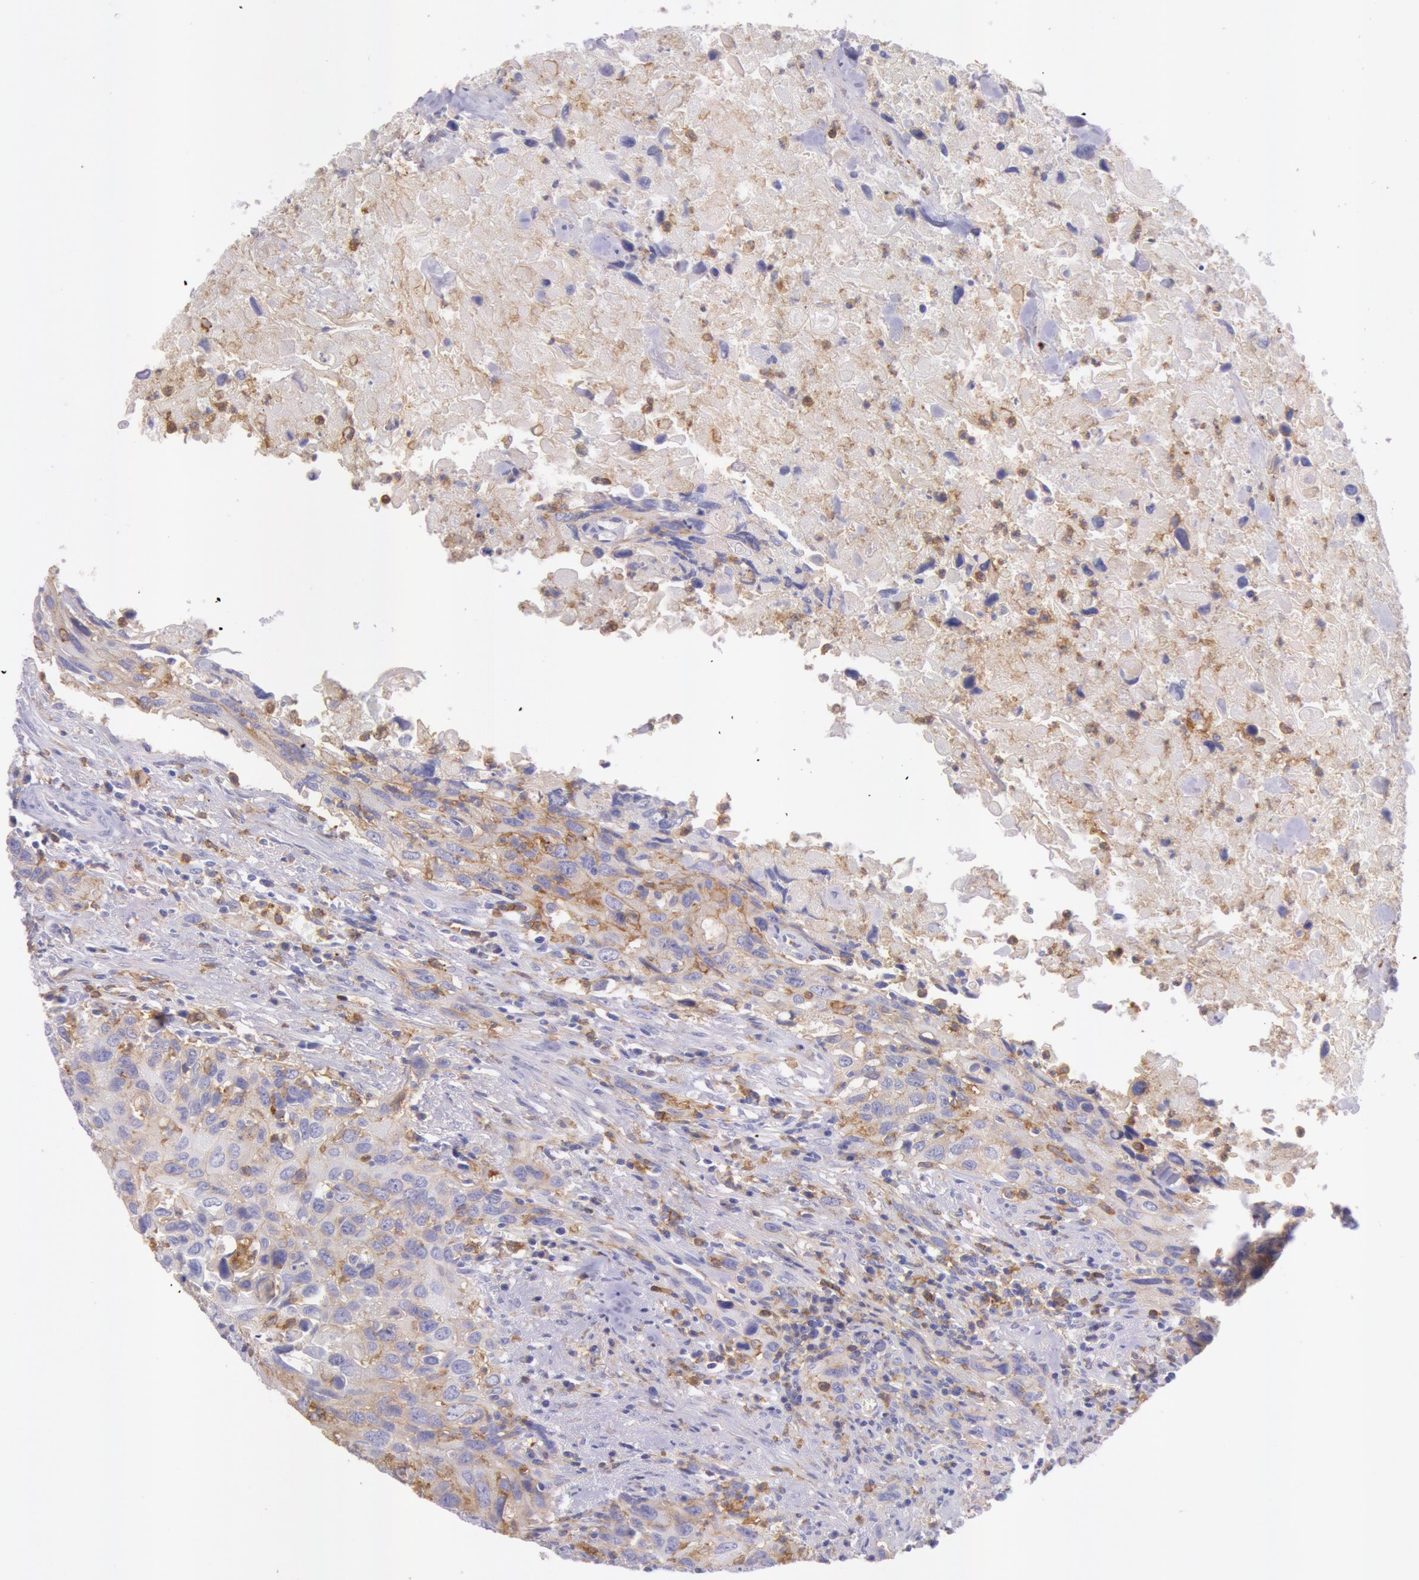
{"staining": {"intensity": "weak", "quantity": "<25%", "location": "cytoplasmic/membranous"}, "tissue": "urothelial cancer", "cell_type": "Tumor cells", "image_type": "cancer", "snomed": [{"axis": "morphology", "description": "Urothelial carcinoma, High grade"}, {"axis": "topography", "description": "Urinary bladder"}], "caption": "Immunohistochemistry (IHC) of urothelial cancer exhibits no positivity in tumor cells. (DAB immunohistochemistry with hematoxylin counter stain).", "gene": "LYN", "patient": {"sex": "male", "age": 71}}